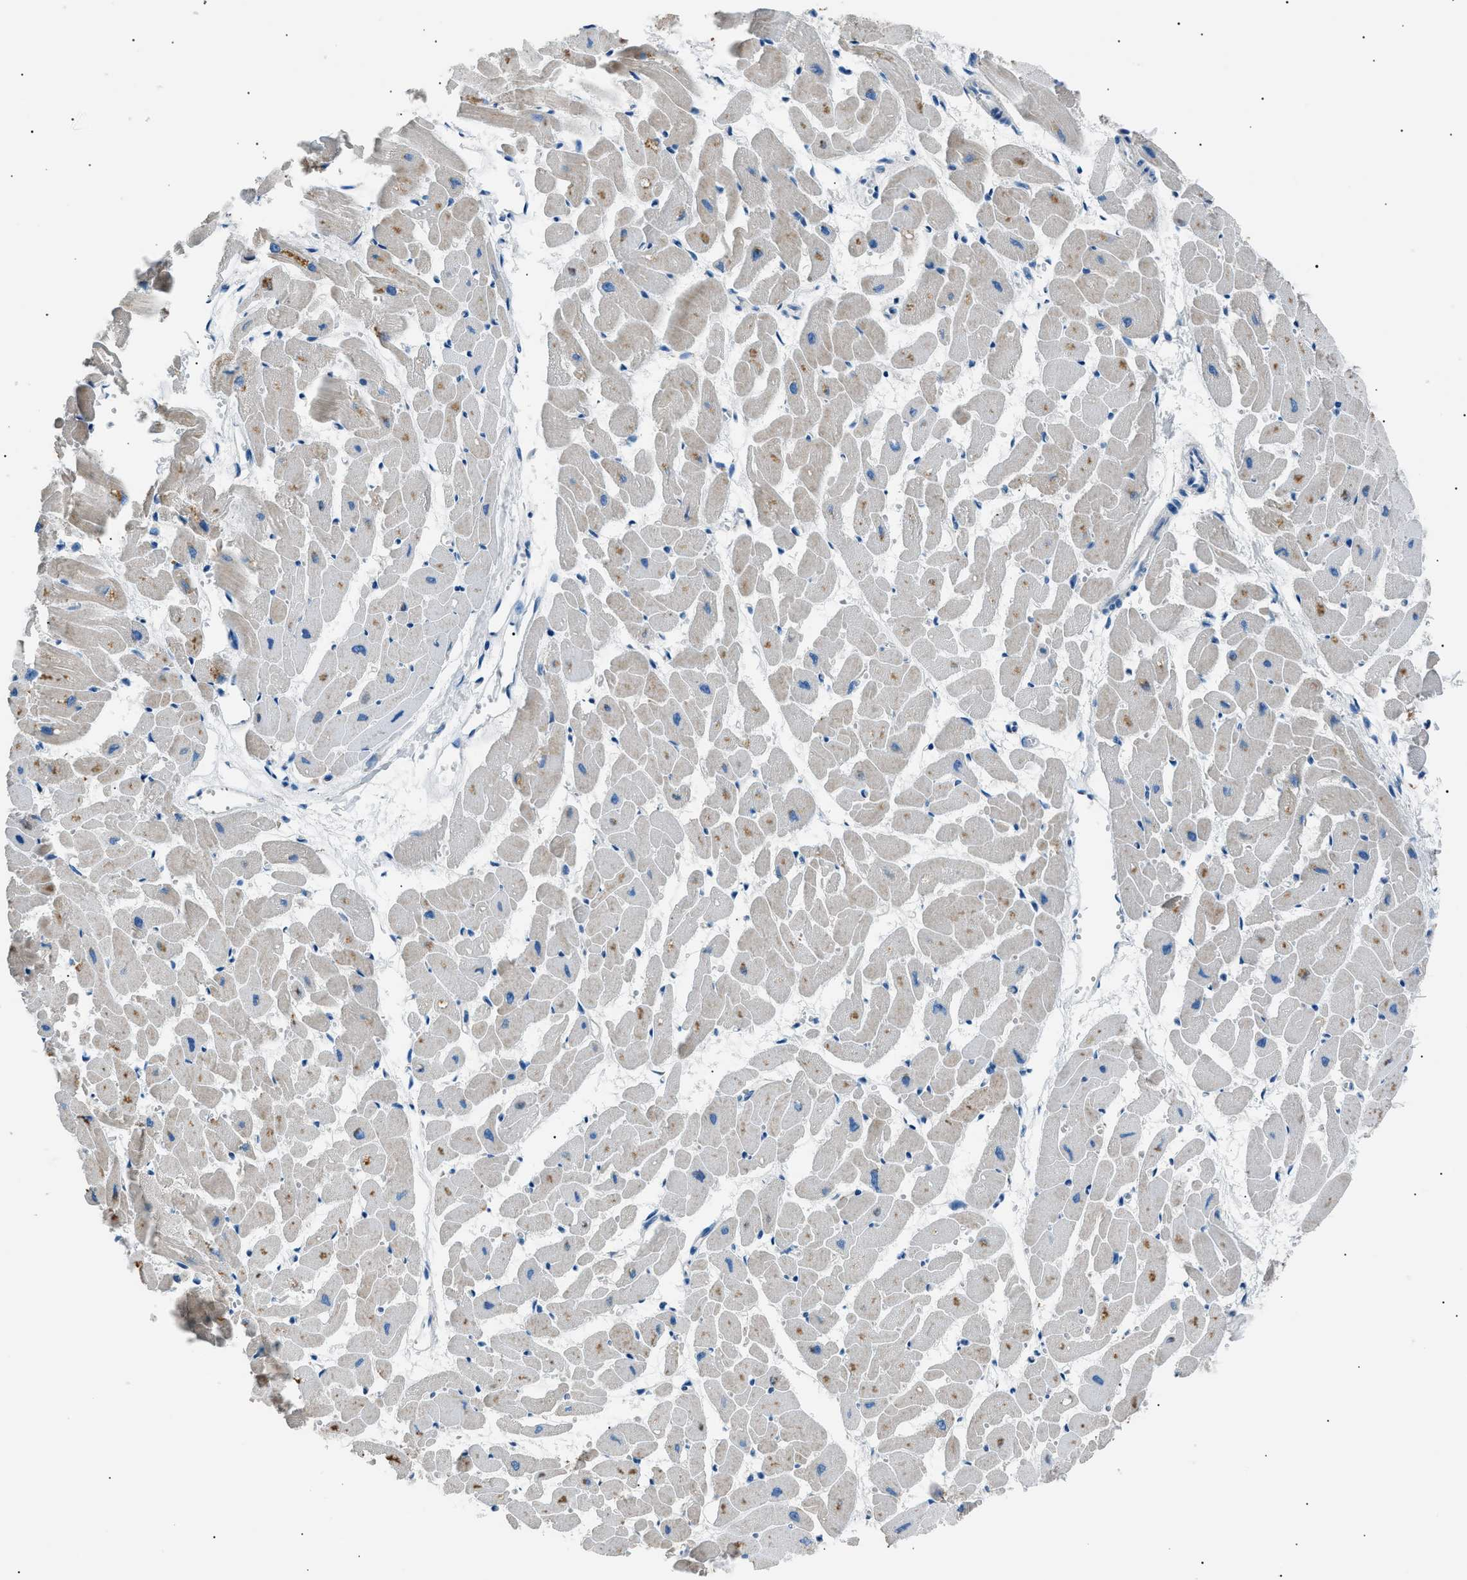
{"staining": {"intensity": "moderate", "quantity": "25%-75%", "location": "cytoplasmic/membranous"}, "tissue": "heart muscle", "cell_type": "Cardiomyocytes", "image_type": "normal", "snomed": [{"axis": "morphology", "description": "Normal tissue, NOS"}, {"axis": "topography", "description": "Heart"}], "caption": "This histopathology image demonstrates IHC staining of normal human heart muscle, with medium moderate cytoplasmic/membranous staining in approximately 25%-75% of cardiomyocytes.", "gene": "LRRC37B", "patient": {"sex": "female", "age": 19}}